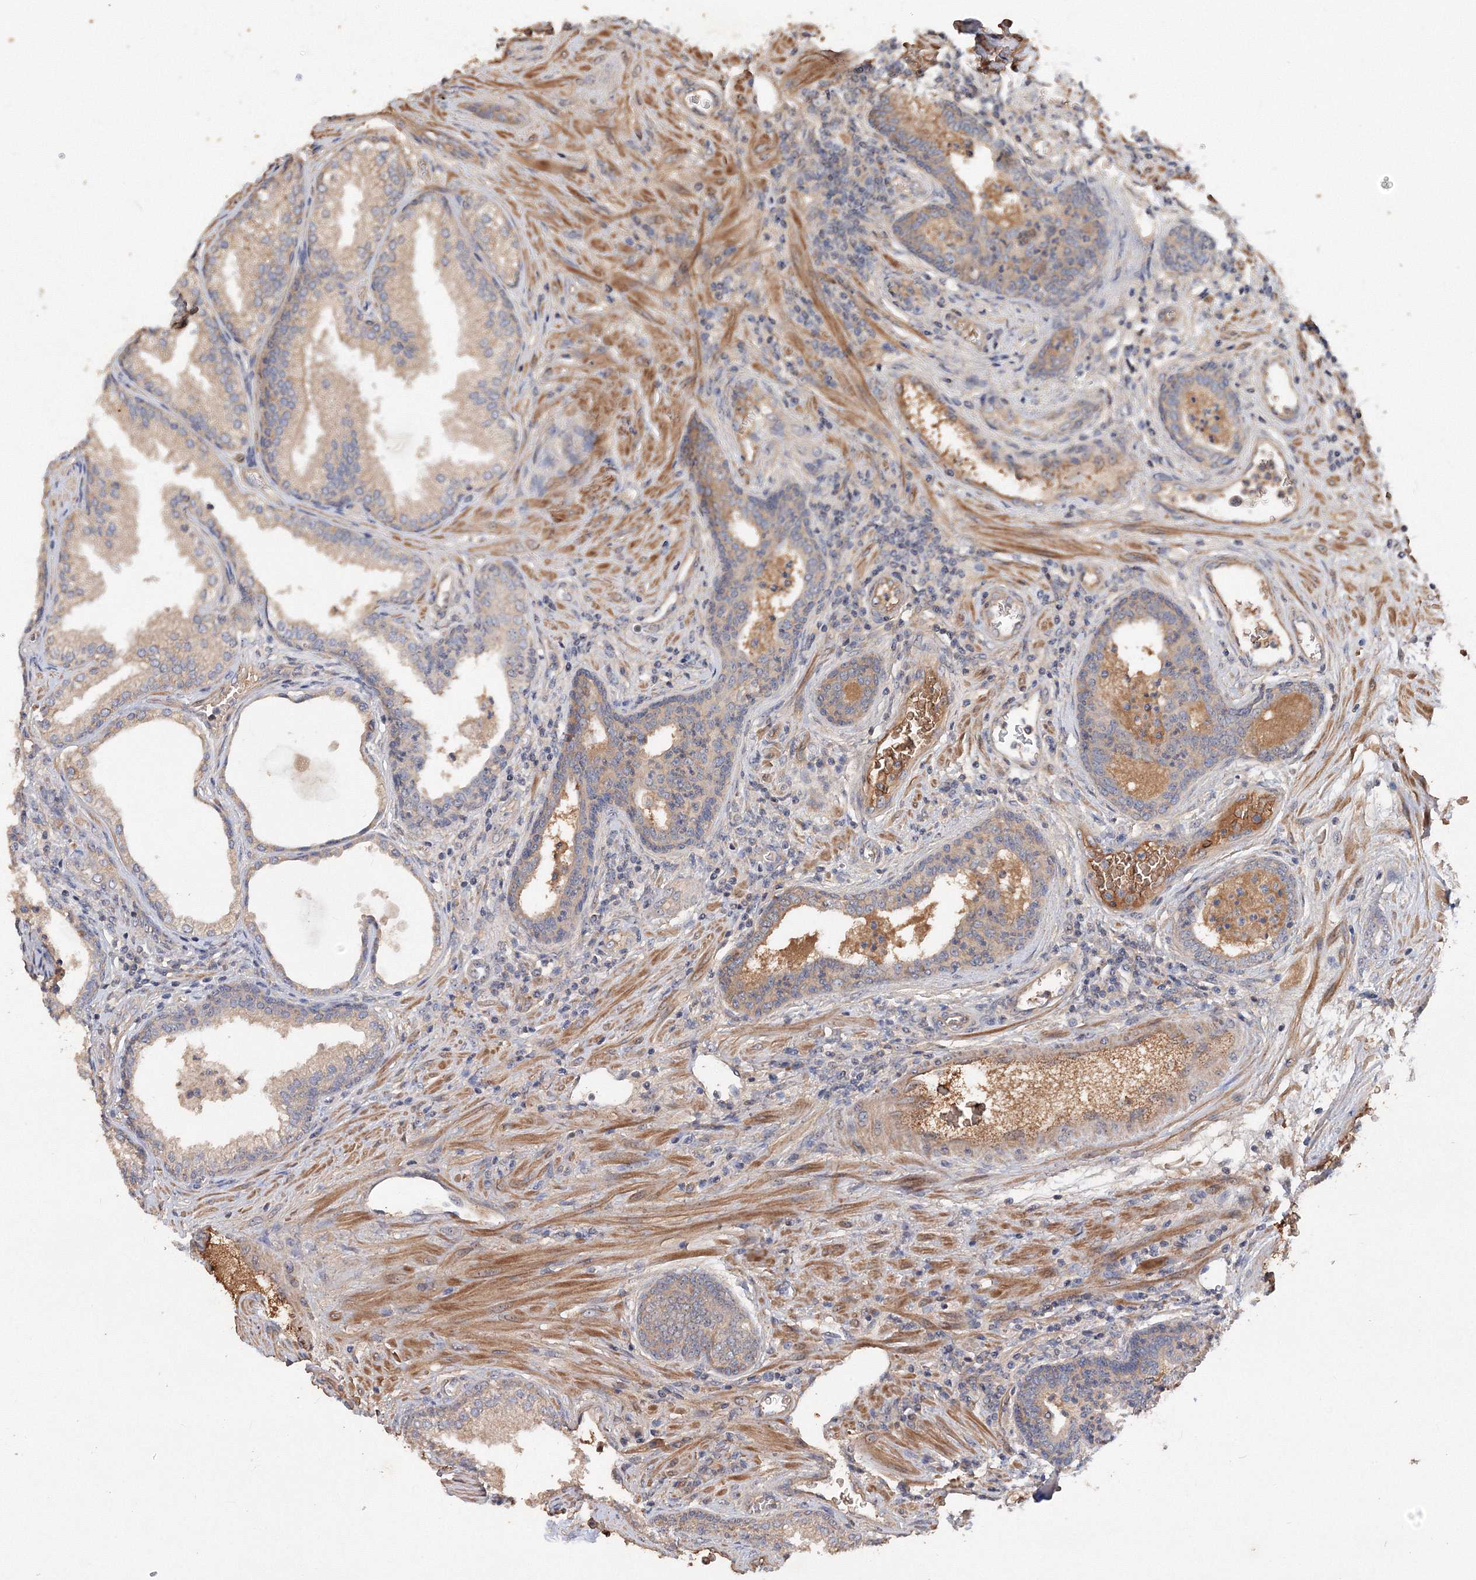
{"staining": {"intensity": "weak", "quantity": "25%-75%", "location": "cytoplasmic/membranous"}, "tissue": "prostate", "cell_type": "Glandular cells", "image_type": "normal", "snomed": [{"axis": "morphology", "description": "Normal tissue, NOS"}, {"axis": "topography", "description": "Prostate"}], "caption": "Immunohistochemistry (IHC) histopathology image of normal prostate: prostate stained using immunohistochemistry demonstrates low levels of weak protein expression localized specifically in the cytoplasmic/membranous of glandular cells, appearing as a cytoplasmic/membranous brown color.", "gene": "GRINA", "patient": {"sex": "male", "age": 76}}